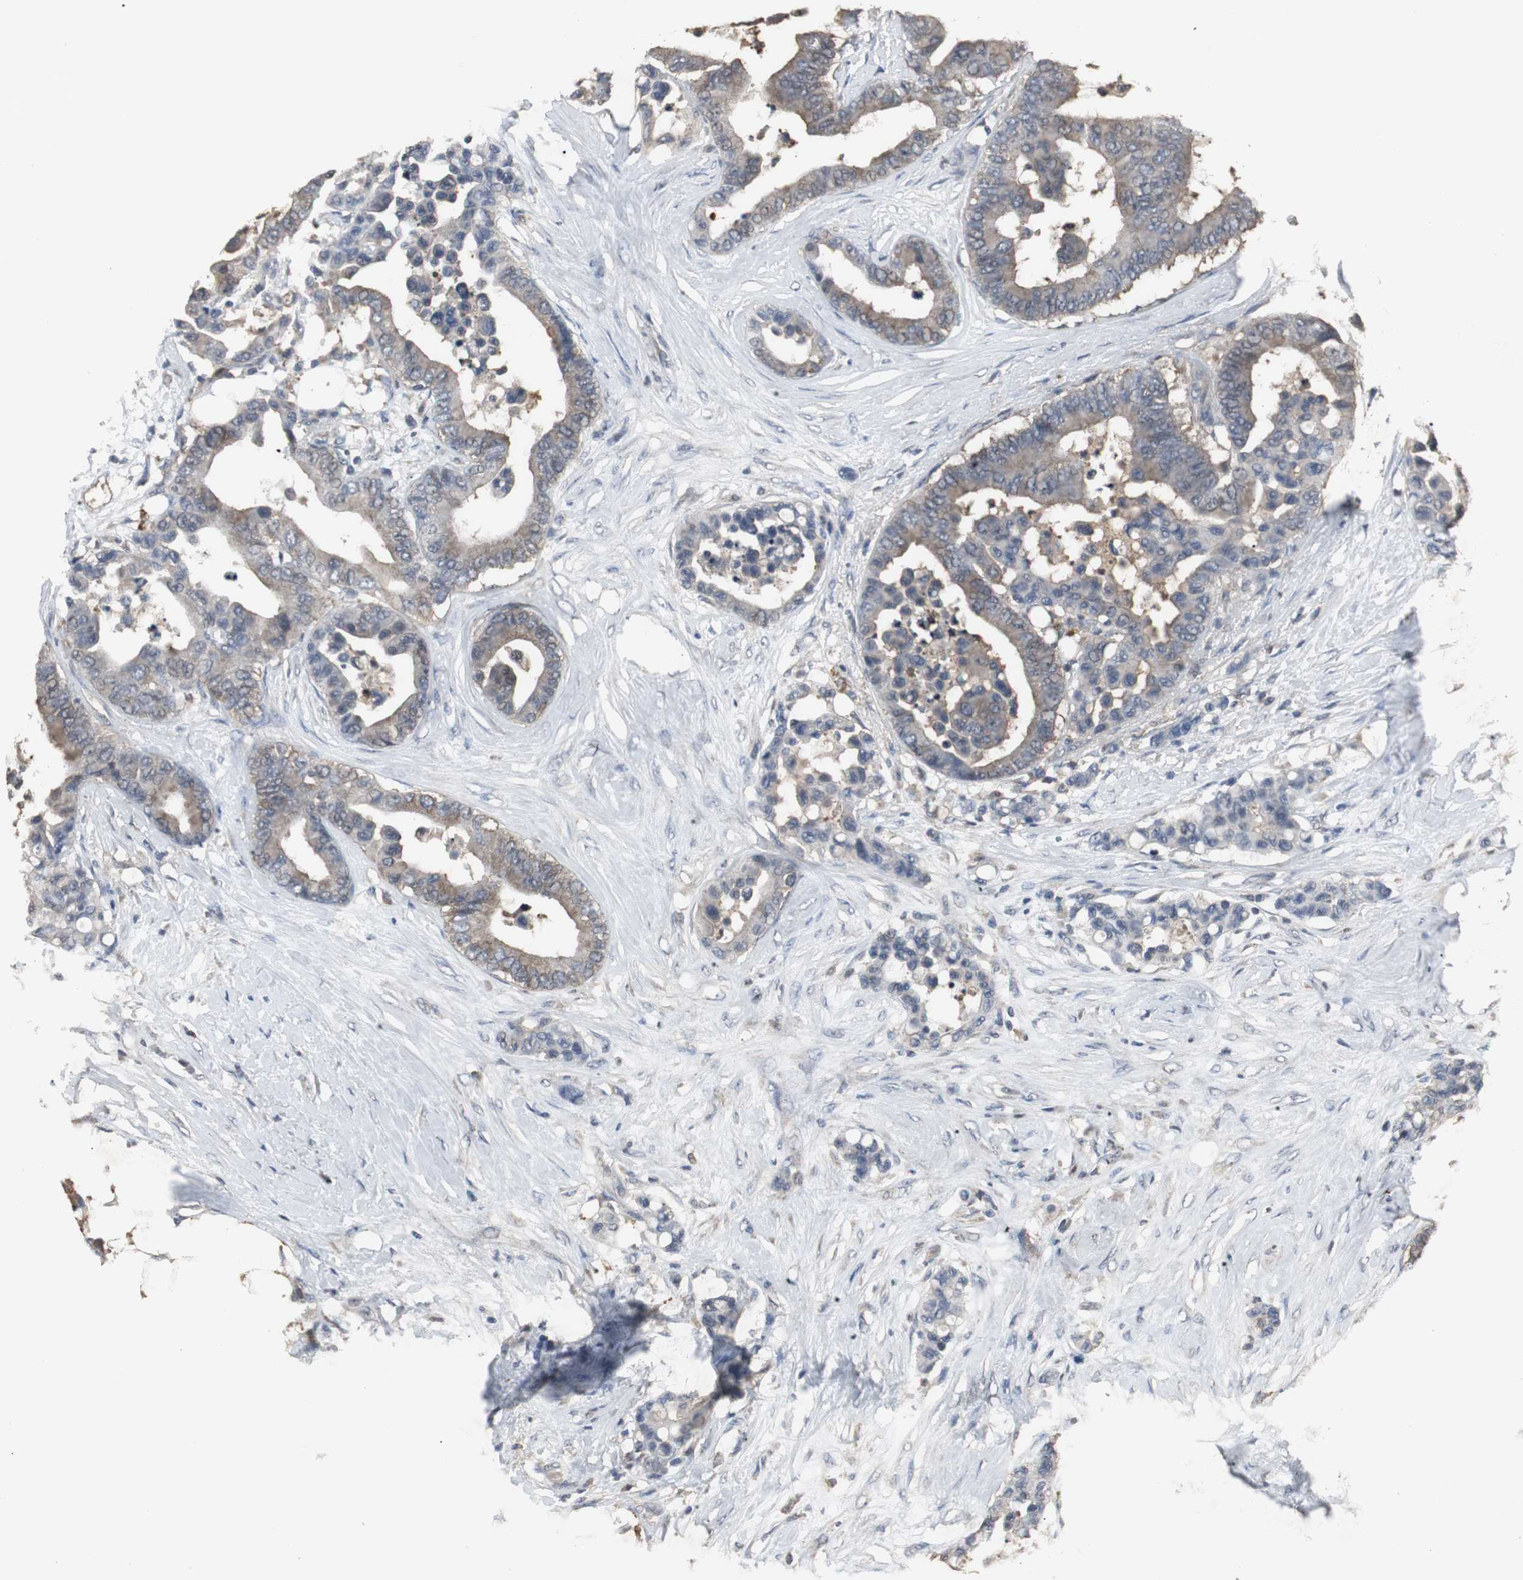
{"staining": {"intensity": "moderate", "quantity": ">75%", "location": "cytoplasmic/membranous"}, "tissue": "colorectal cancer", "cell_type": "Tumor cells", "image_type": "cancer", "snomed": [{"axis": "morphology", "description": "Adenocarcinoma, NOS"}, {"axis": "topography", "description": "Colon"}], "caption": "Immunohistochemistry image of human colorectal cancer stained for a protein (brown), which shows medium levels of moderate cytoplasmic/membranous expression in about >75% of tumor cells.", "gene": "HPRT1", "patient": {"sex": "male", "age": 82}}